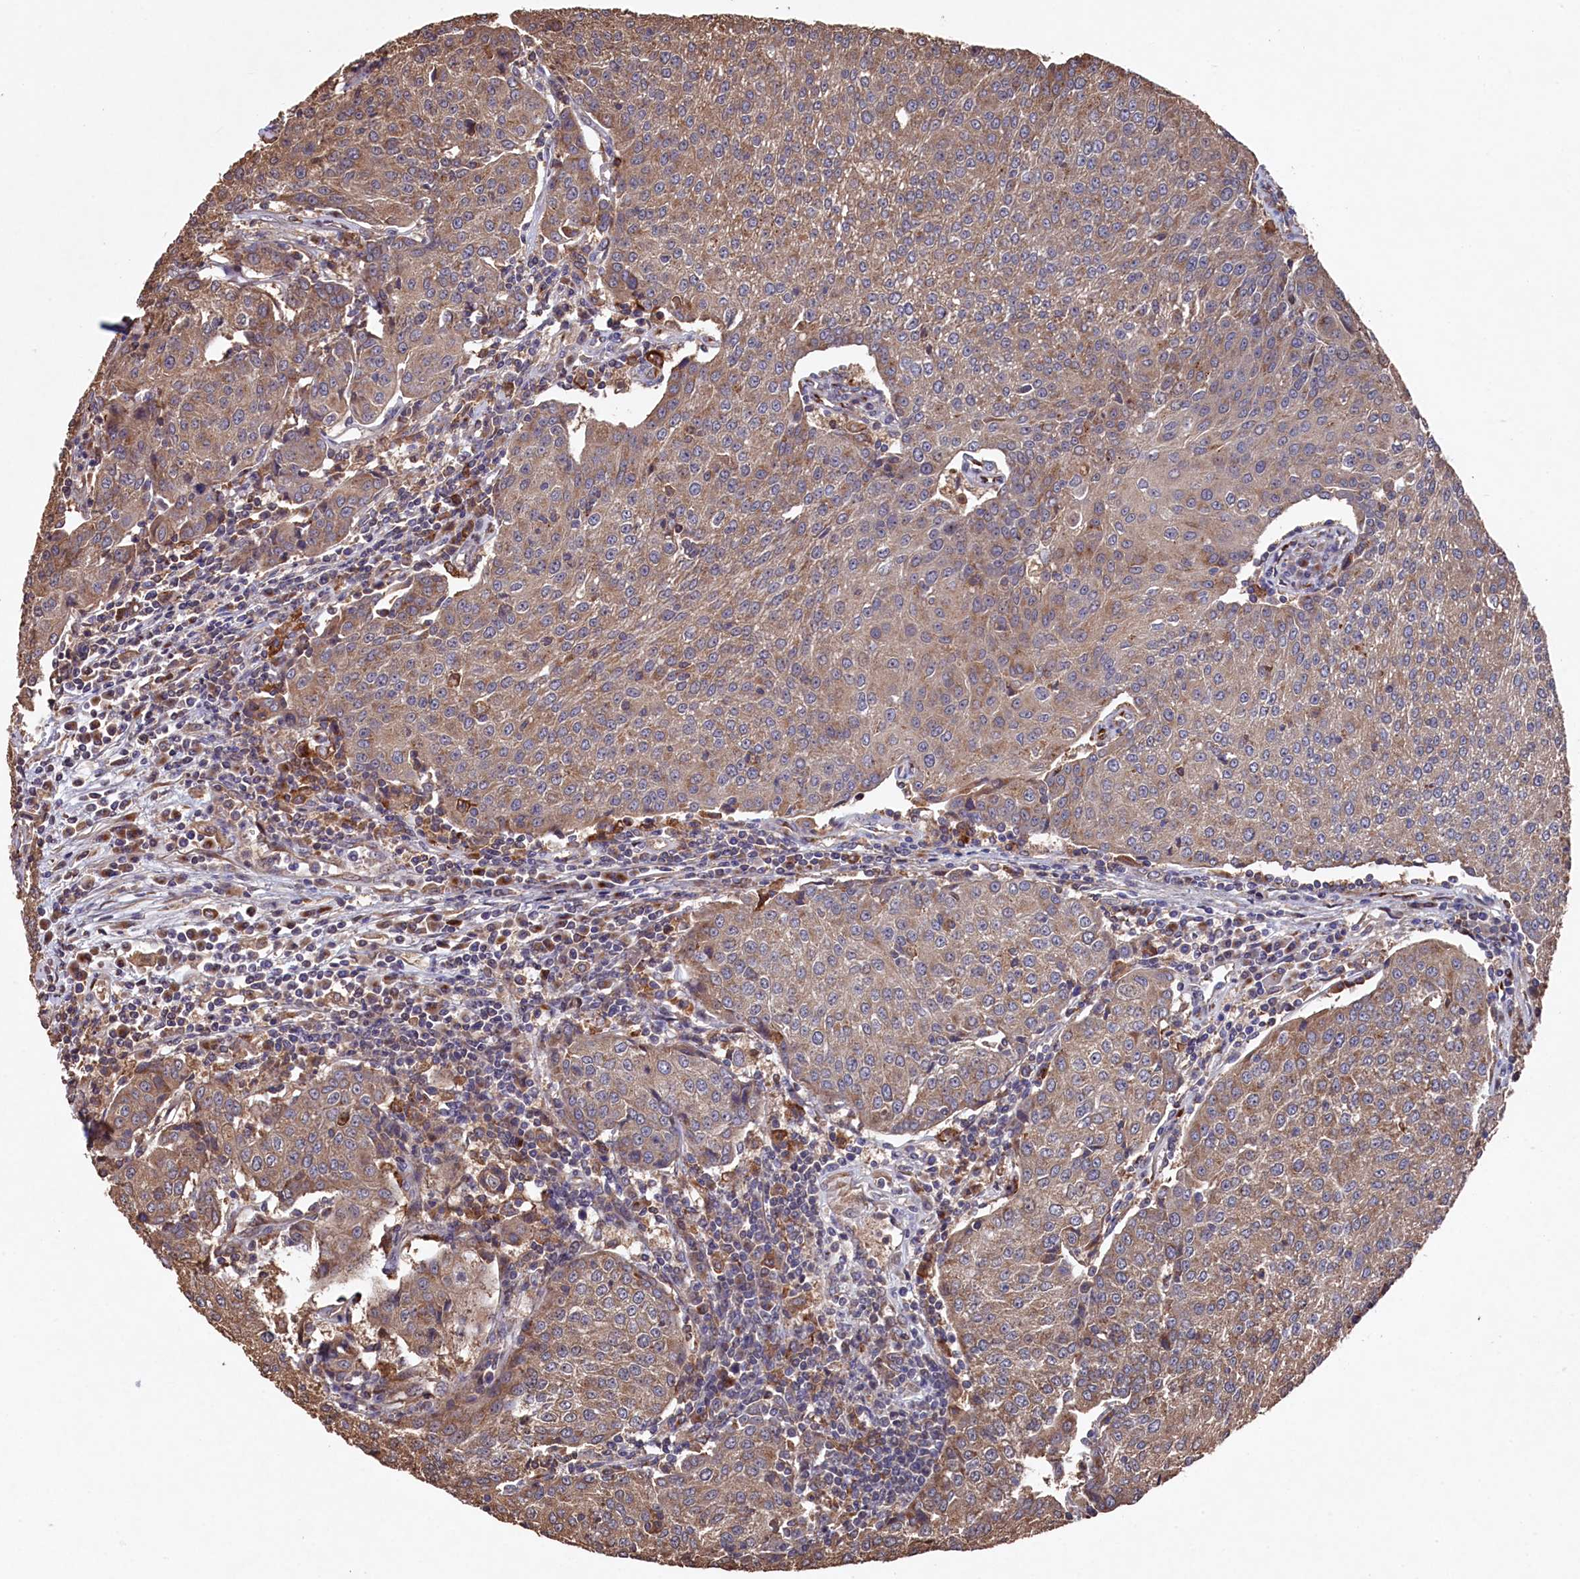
{"staining": {"intensity": "moderate", "quantity": ">75%", "location": "cytoplasmic/membranous"}, "tissue": "urothelial cancer", "cell_type": "Tumor cells", "image_type": "cancer", "snomed": [{"axis": "morphology", "description": "Urothelial carcinoma, High grade"}, {"axis": "topography", "description": "Urinary bladder"}], "caption": "A medium amount of moderate cytoplasmic/membranous expression is appreciated in approximately >75% of tumor cells in urothelial cancer tissue.", "gene": "NAA60", "patient": {"sex": "female", "age": 85}}